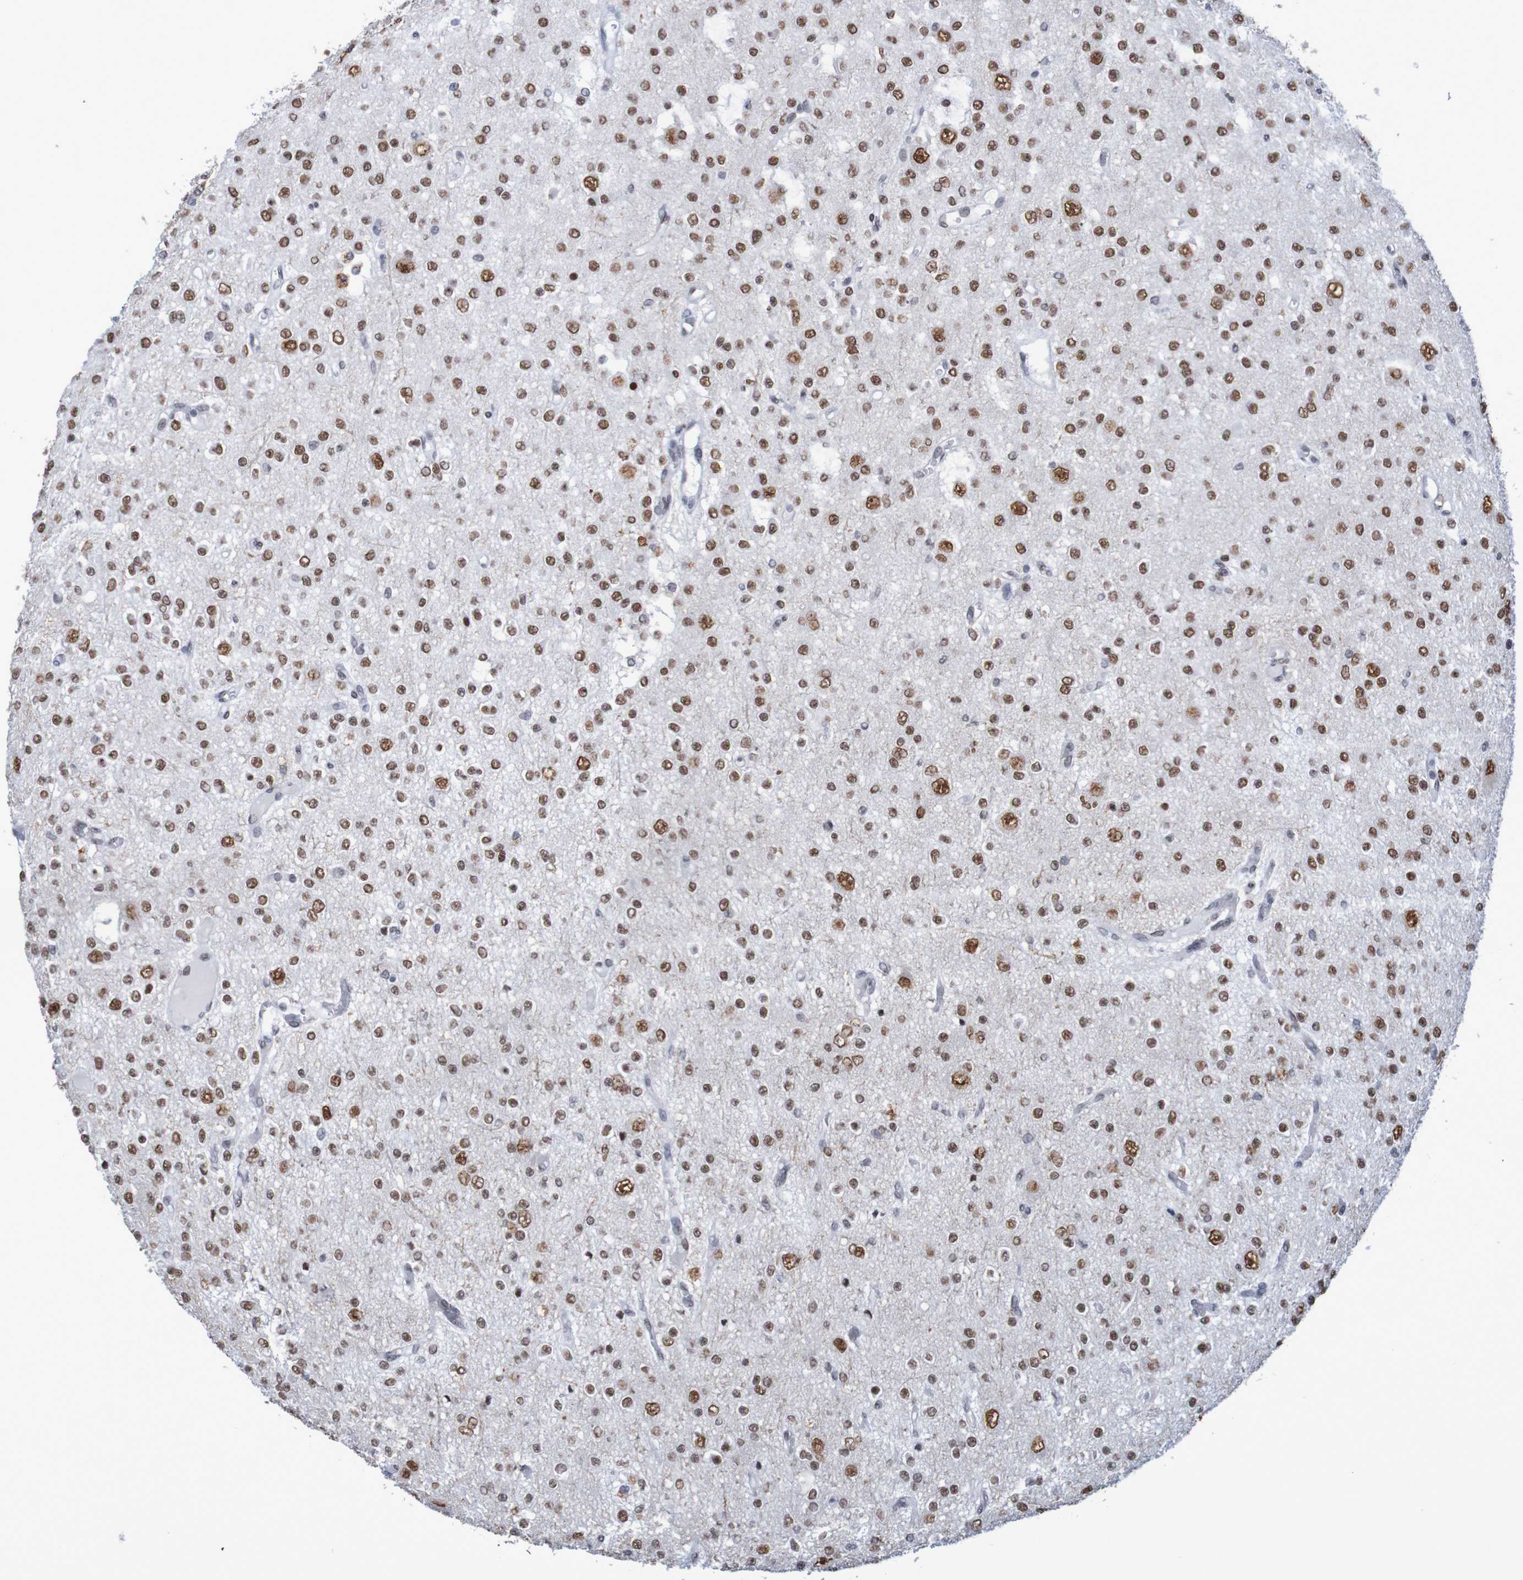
{"staining": {"intensity": "strong", "quantity": ">75%", "location": "nuclear"}, "tissue": "glioma", "cell_type": "Tumor cells", "image_type": "cancer", "snomed": [{"axis": "morphology", "description": "Glioma, malignant, Low grade"}, {"axis": "topography", "description": "Brain"}], "caption": "IHC staining of glioma, which displays high levels of strong nuclear positivity in approximately >75% of tumor cells indicating strong nuclear protein staining. The staining was performed using DAB (3,3'-diaminobenzidine) (brown) for protein detection and nuclei were counterstained in hematoxylin (blue).", "gene": "MRTFB", "patient": {"sex": "male", "age": 38}}